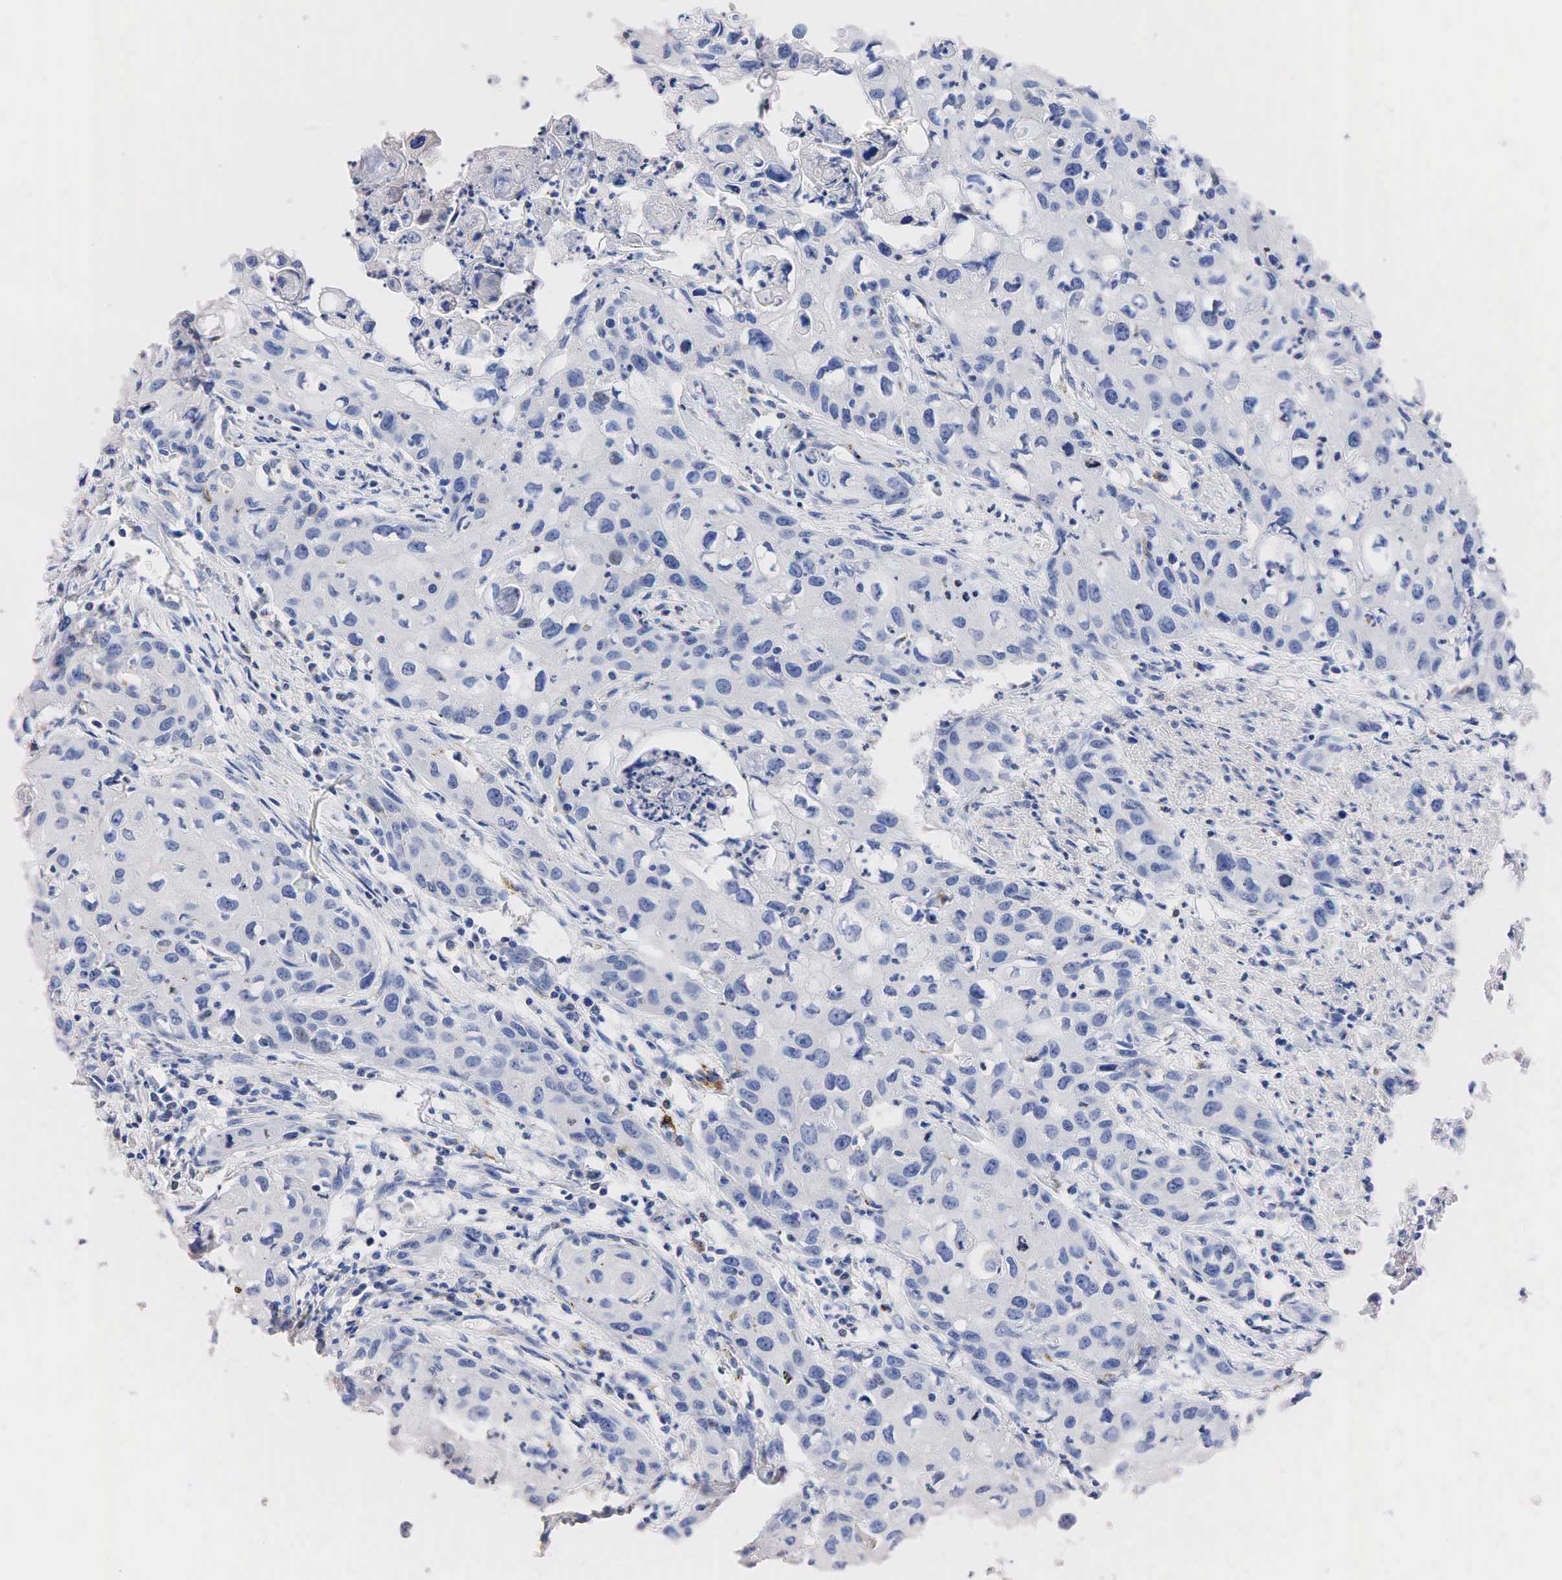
{"staining": {"intensity": "negative", "quantity": "none", "location": "none"}, "tissue": "urothelial cancer", "cell_type": "Tumor cells", "image_type": "cancer", "snomed": [{"axis": "morphology", "description": "Urothelial carcinoma, High grade"}, {"axis": "topography", "description": "Urinary bladder"}], "caption": "Micrograph shows no protein positivity in tumor cells of urothelial cancer tissue.", "gene": "SYP", "patient": {"sex": "male", "age": 54}}